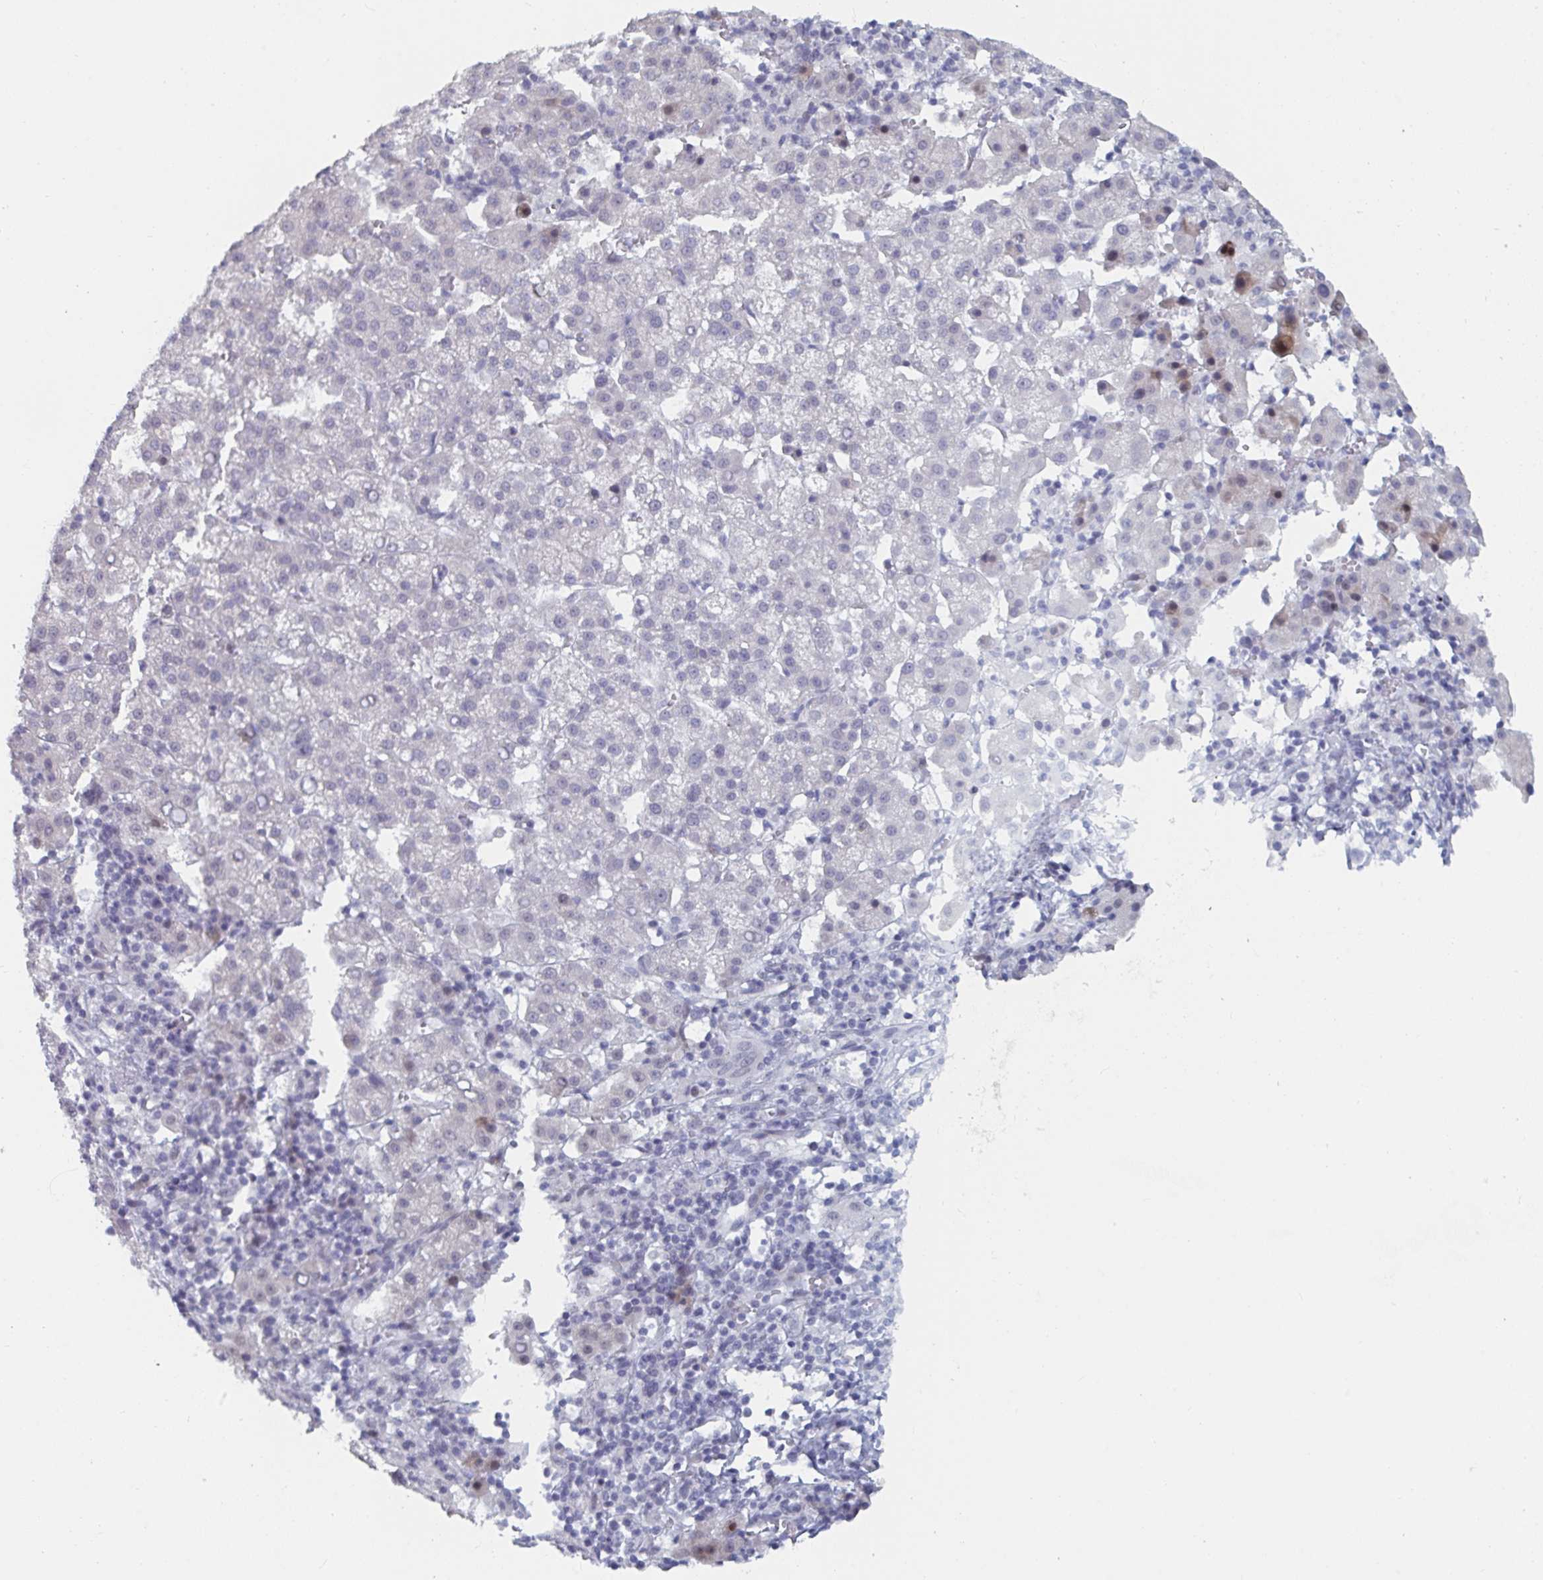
{"staining": {"intensity": "negative", "quantity": "none", "location": "none"}, "tissue": "liver cancer", "cell_type": "Tumor cells", "image_type": "cancer", "snomed": [{"axis": "morphology", "description": "Carcinoma, Hepatocellular, NOS"}, {"axis": "topography", "description": "Liver"}], "caption": "An immunohistochemistry photomicrograph of liver hepatocellular carcinoma is shown. There is no staining in tumor cells of liver hepatocellular carcinoma.", "gene": "NR1H2", "patient": {"sex": "female", "age": 58}}